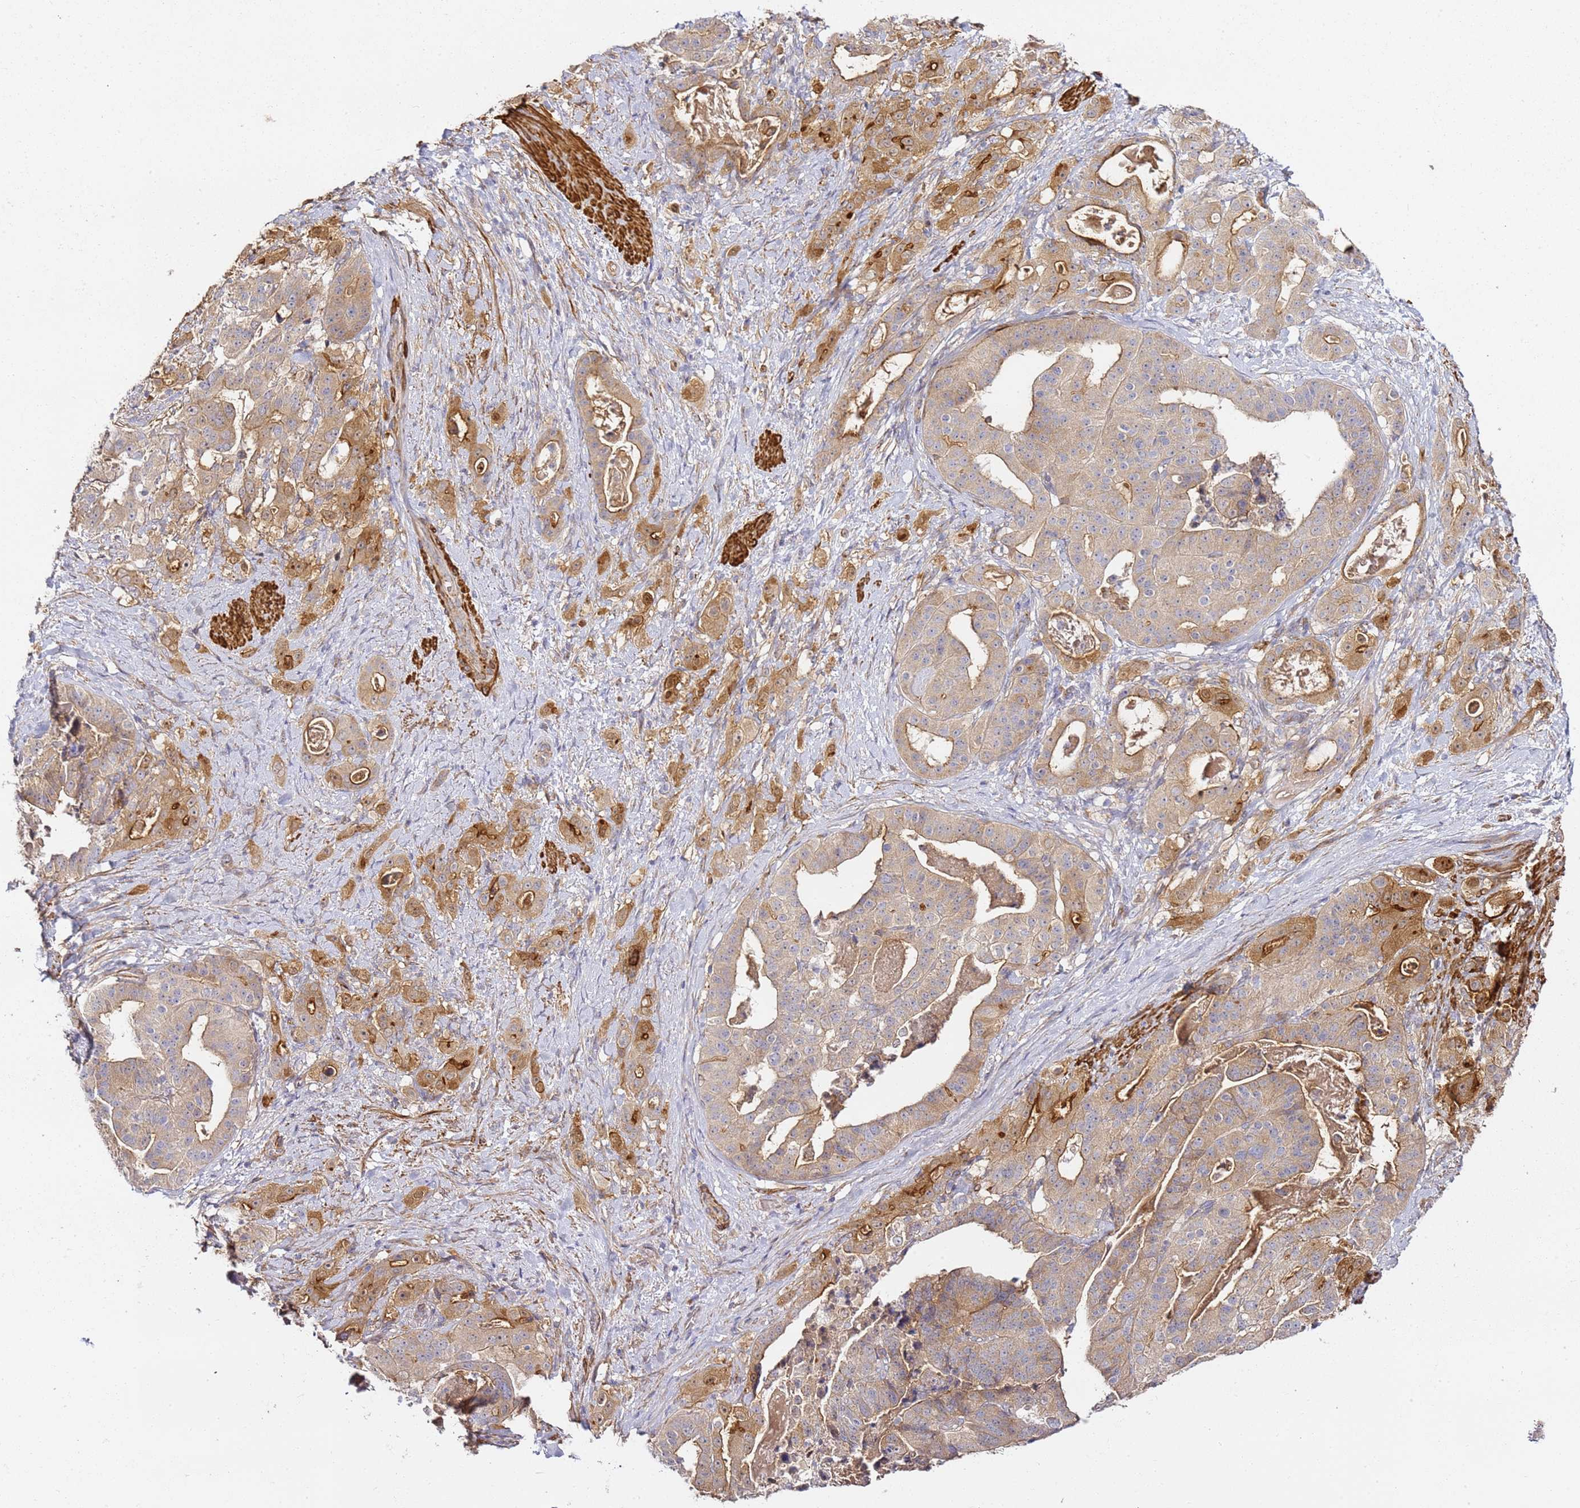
{"staining": {"intensity": "moderate", "quantity": "25%-75%", "location": "cytoplasmic/membranous"}, "tissue": "stomach cancer", "cell_type": "Tumor cells", "image_type": "cancer", "snomed": [{"axis": "morphology", "description": "Adenocarcinoma, NOS"}, {"axis": "topography", "description": "Stomach"}], "caption": "Stomach cancer stained with DAB (3,3'-diaminobenzidine) IHC displays medium levels of moderate cytoplasmic/membranous expression in approximately 25%-75% of tumor cells. Ihc stains the protein of interest in brown and the nuclei are stained blue.", "gene": "EPS8L1", "patient": {"sex": "male", "age": 48}}